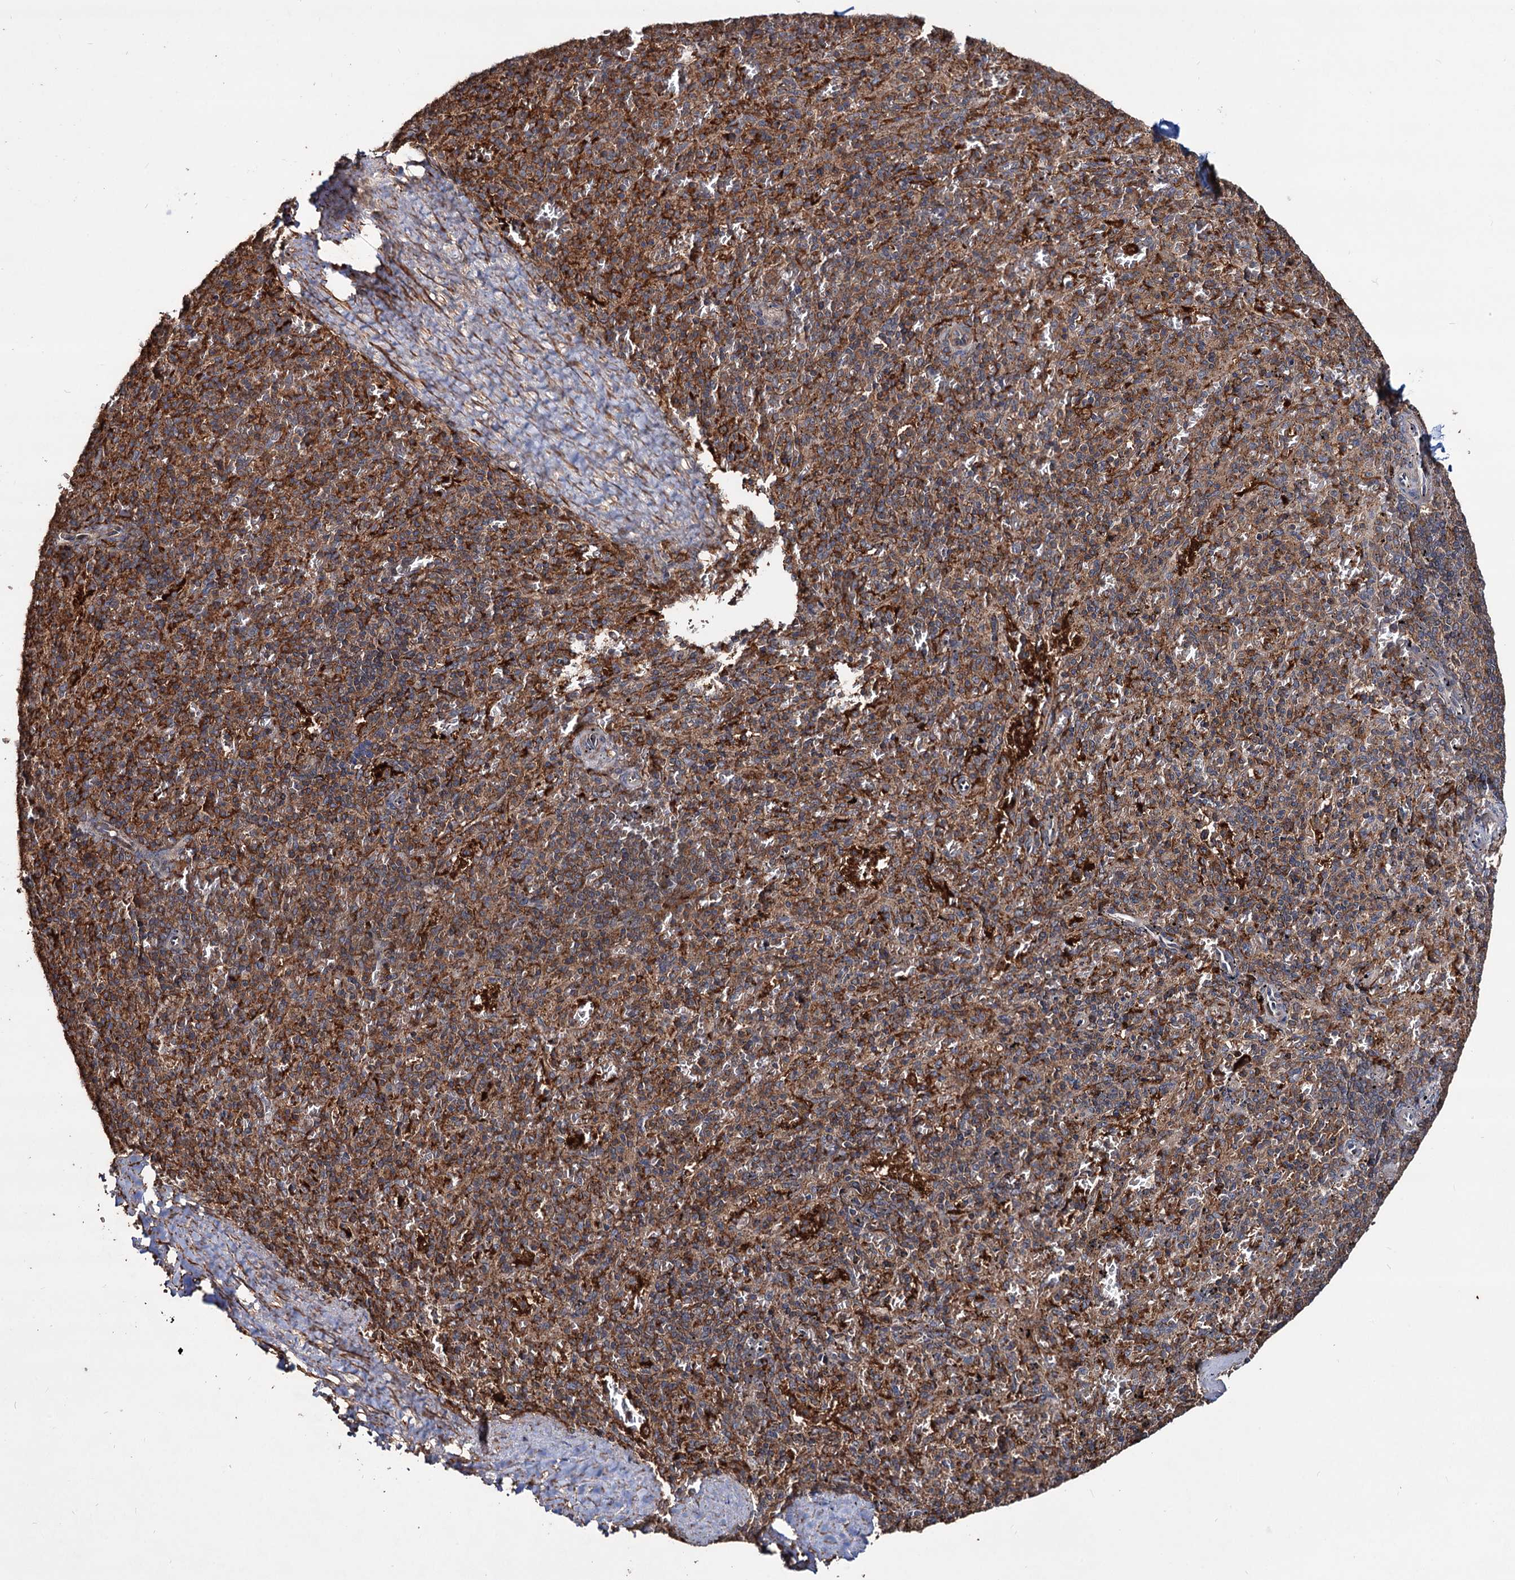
{"staining": {"intensity": "moderate", "quantity": ">75%", "location": "cytoplasmic/membranous"}, "tissue": "spleen", "cell_type": "Cells in red pulp", "image_type": "normal", "snomed": [{"axis": "morphology", "description": "Normal tissue, NOS"}, {"axis": "topography", "description": "Spleen"}], "caption": "A brown stain shows moderate cytoplasmic/membranous staining of a protein in cells in red pulp of normal spleen.", "gene": "GRIP1", "patient": {"sex": "male", "age": 82}}